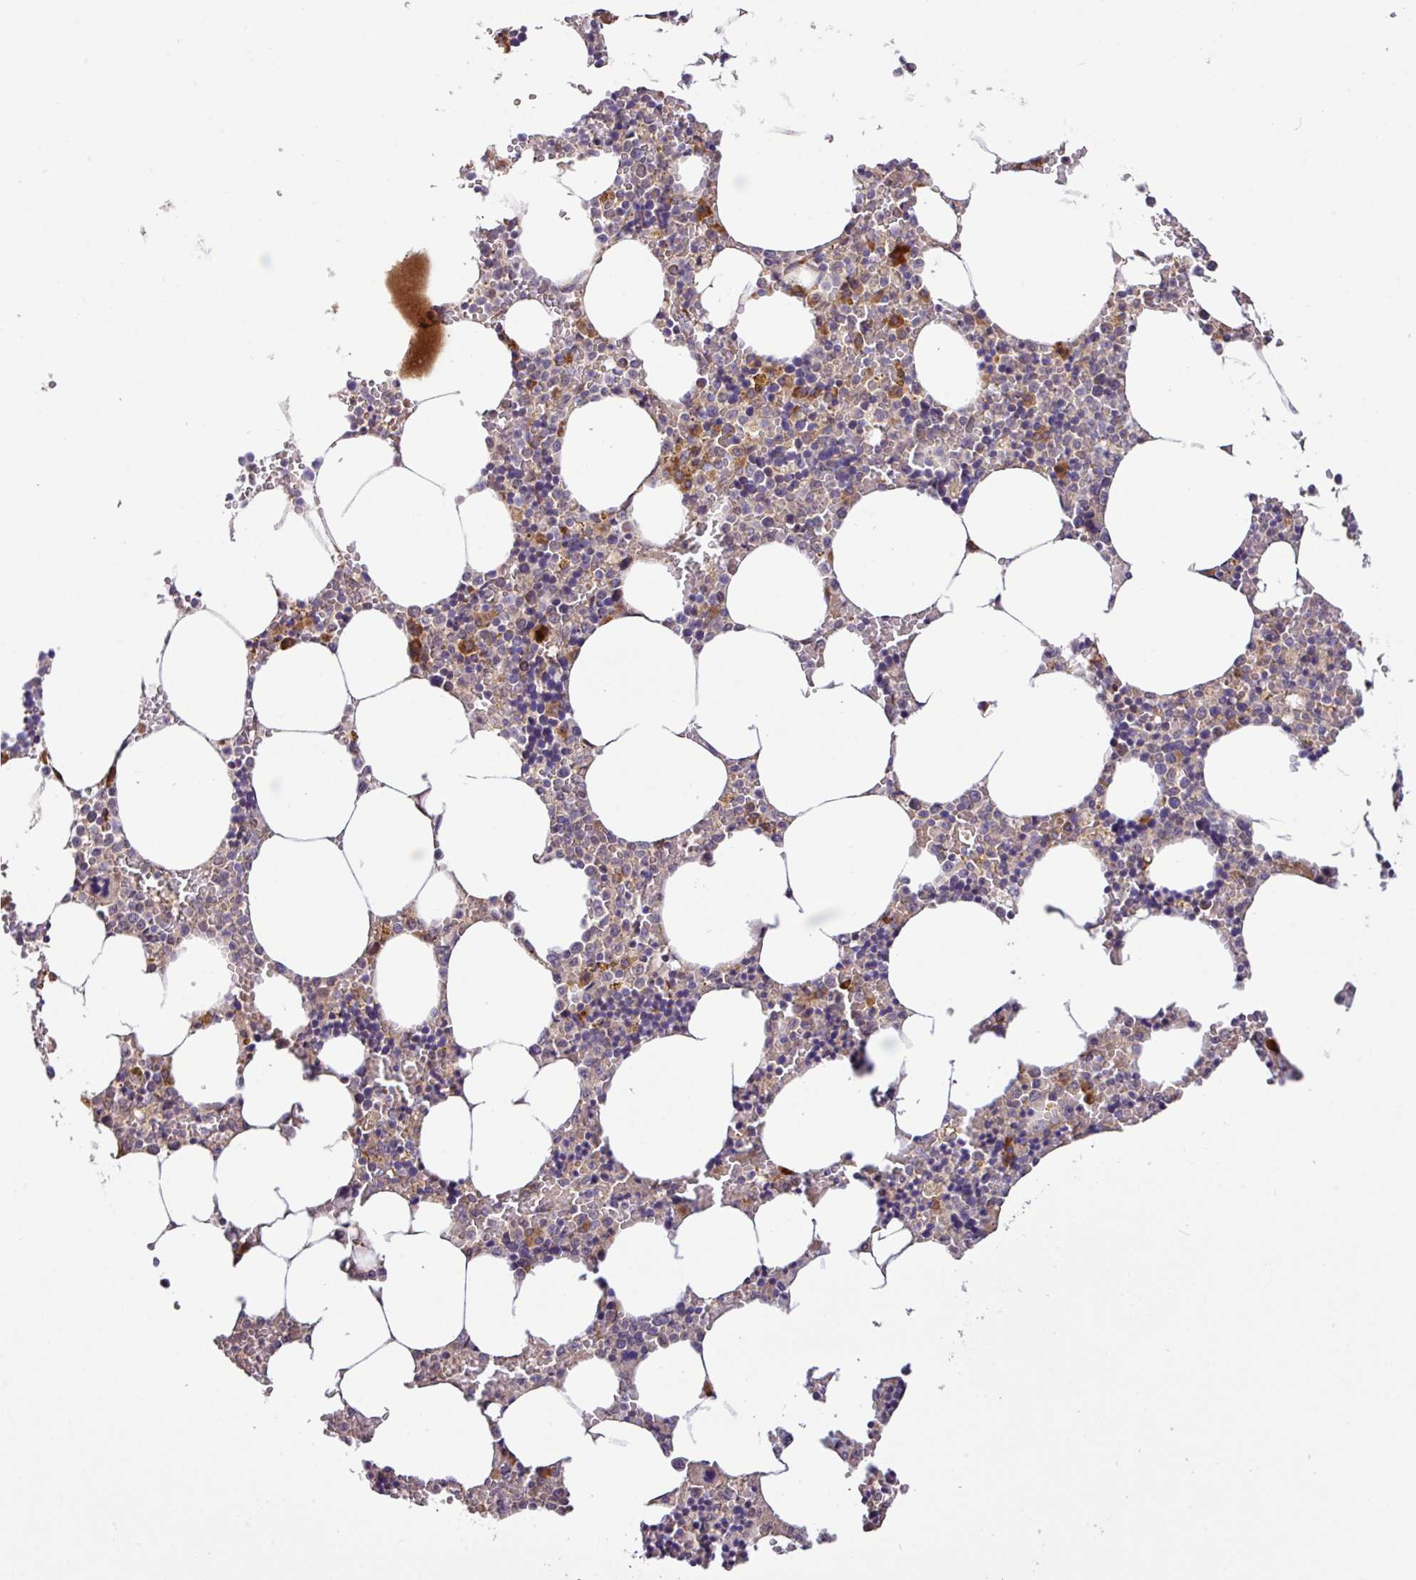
{"staining": {"intensity": "strong", "quantity": "<25%", "location": "cytoplasmic/membranous"}, "tissue": "bone marrow", "cell_type": "Hematopoietic cells", "image_type": "normal", "snomed": [{"axis": "morphology", "description": "Normal tissue, NOS"}, {"axis": "topography", "description": "Bone marrow"}], "caption": "High-magnification brightfield microscopy of benign bone marrow stained with DAB (3,3'-diaminobenzidine) (brown) and counterstained with hematoxylin (blue). hematopoietic cells exhibit strong cytoplasmic/membranous staining is present in approximately<25% of cells. The staining was performed using DAB to visualize the protein expression in brown, while the nuclei were stained in blue with hematoxylin (Magnification: 20x).", "gene": "TM2D2", "patient": {"sex": "male", "age": 70}}